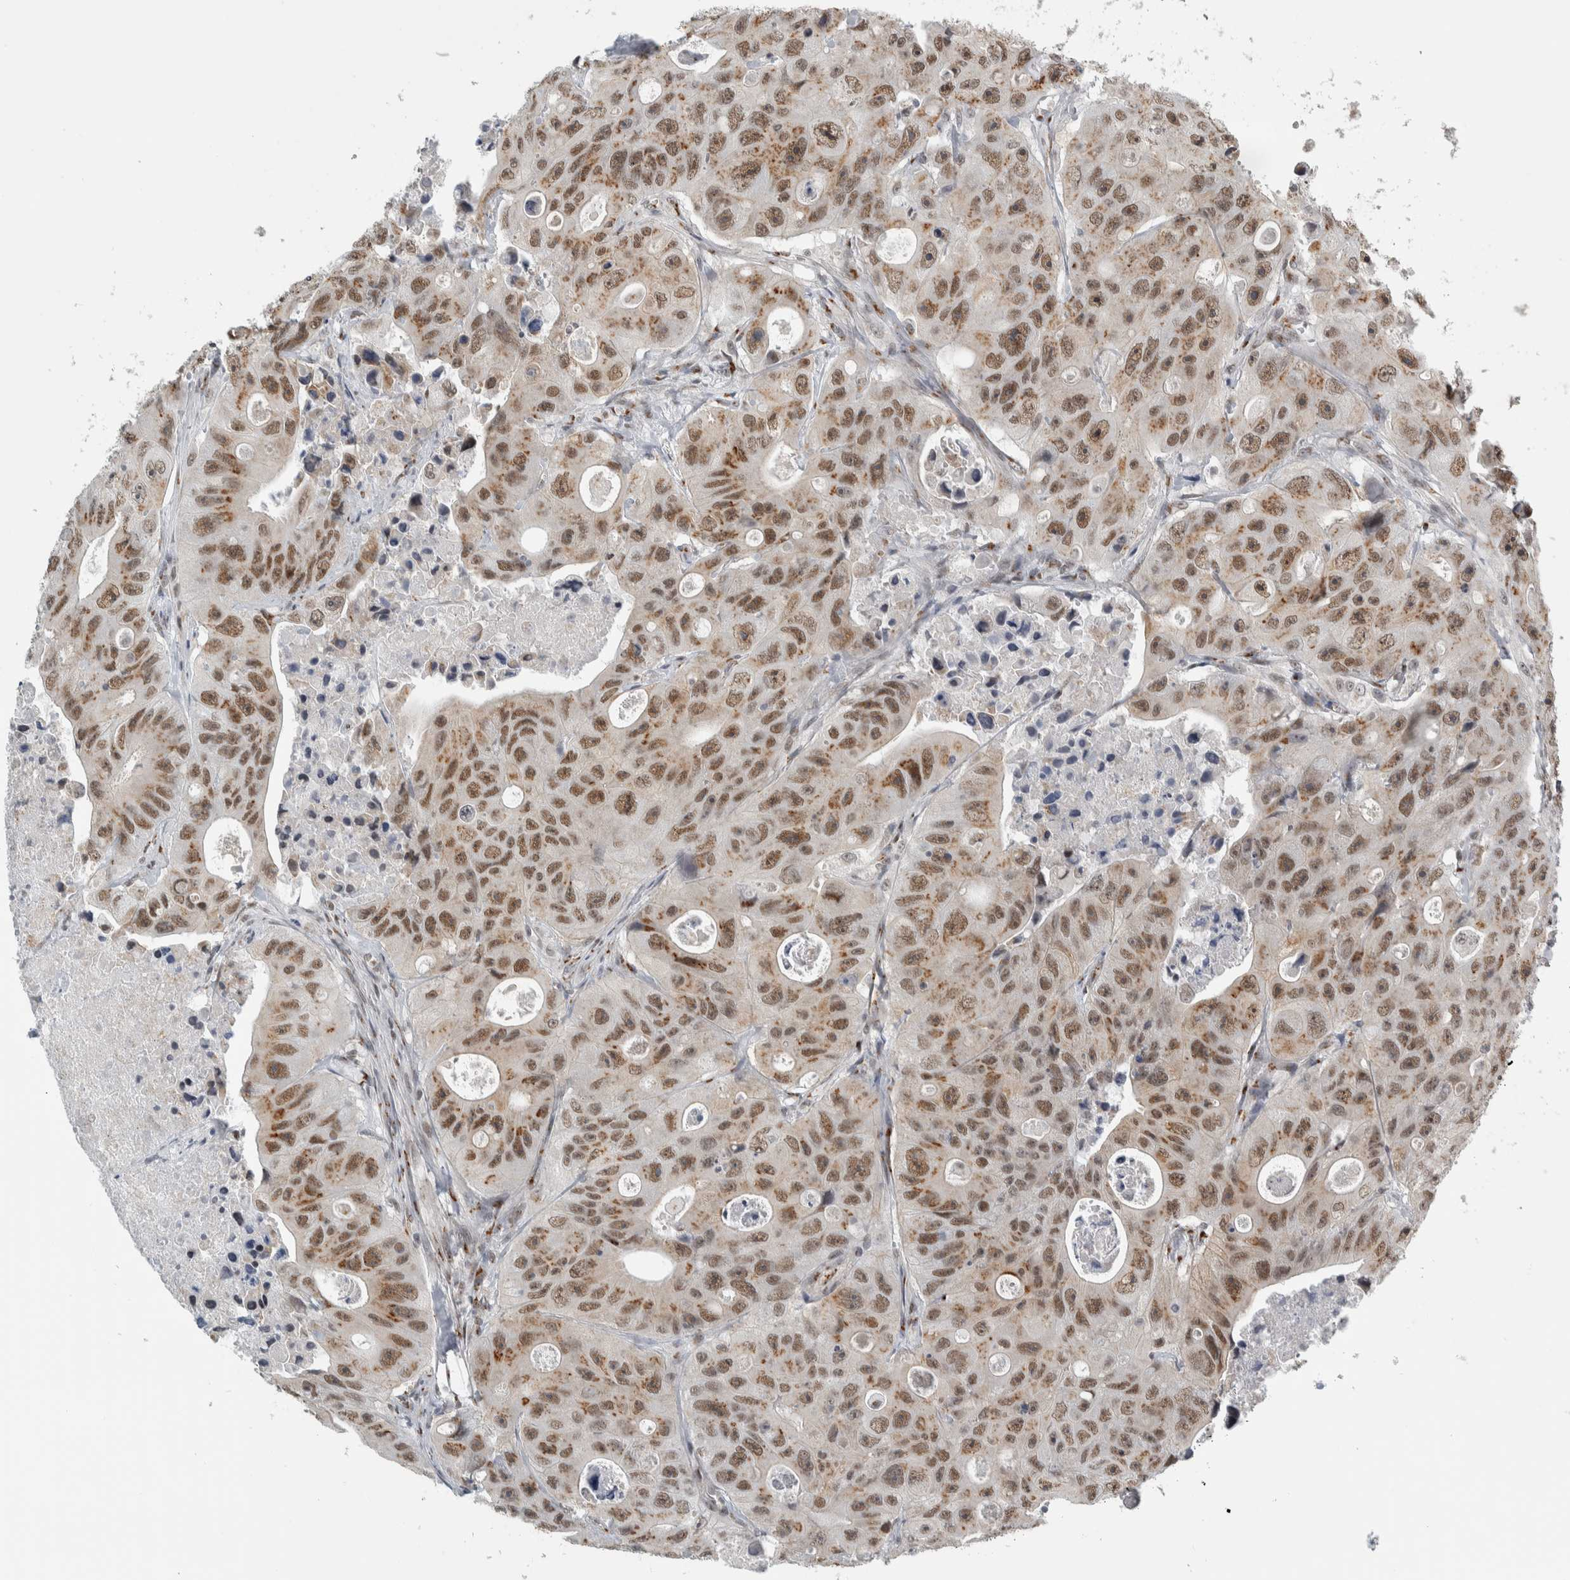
{"staining": {"intensity": "moderate", "quantity": ">75%", "location": "cytoplasmic/membranous,nuclear"}, "tissue": "colorectal cancer", "cell_type": "Tumor cells", "image_type": "cancer", "snomed": [{"axis": "morphology", "description": "Adenocarcinoma, NOS"}, {"axis": "topography", "description": "Colon"}], "caption": "Human adenocarcinoma (colorectal) stained with a protein marker demonstrates moderate staining in tumor cells.", "gene": "ZMYND8", "patient": {"sex": "female", "age": 46}}